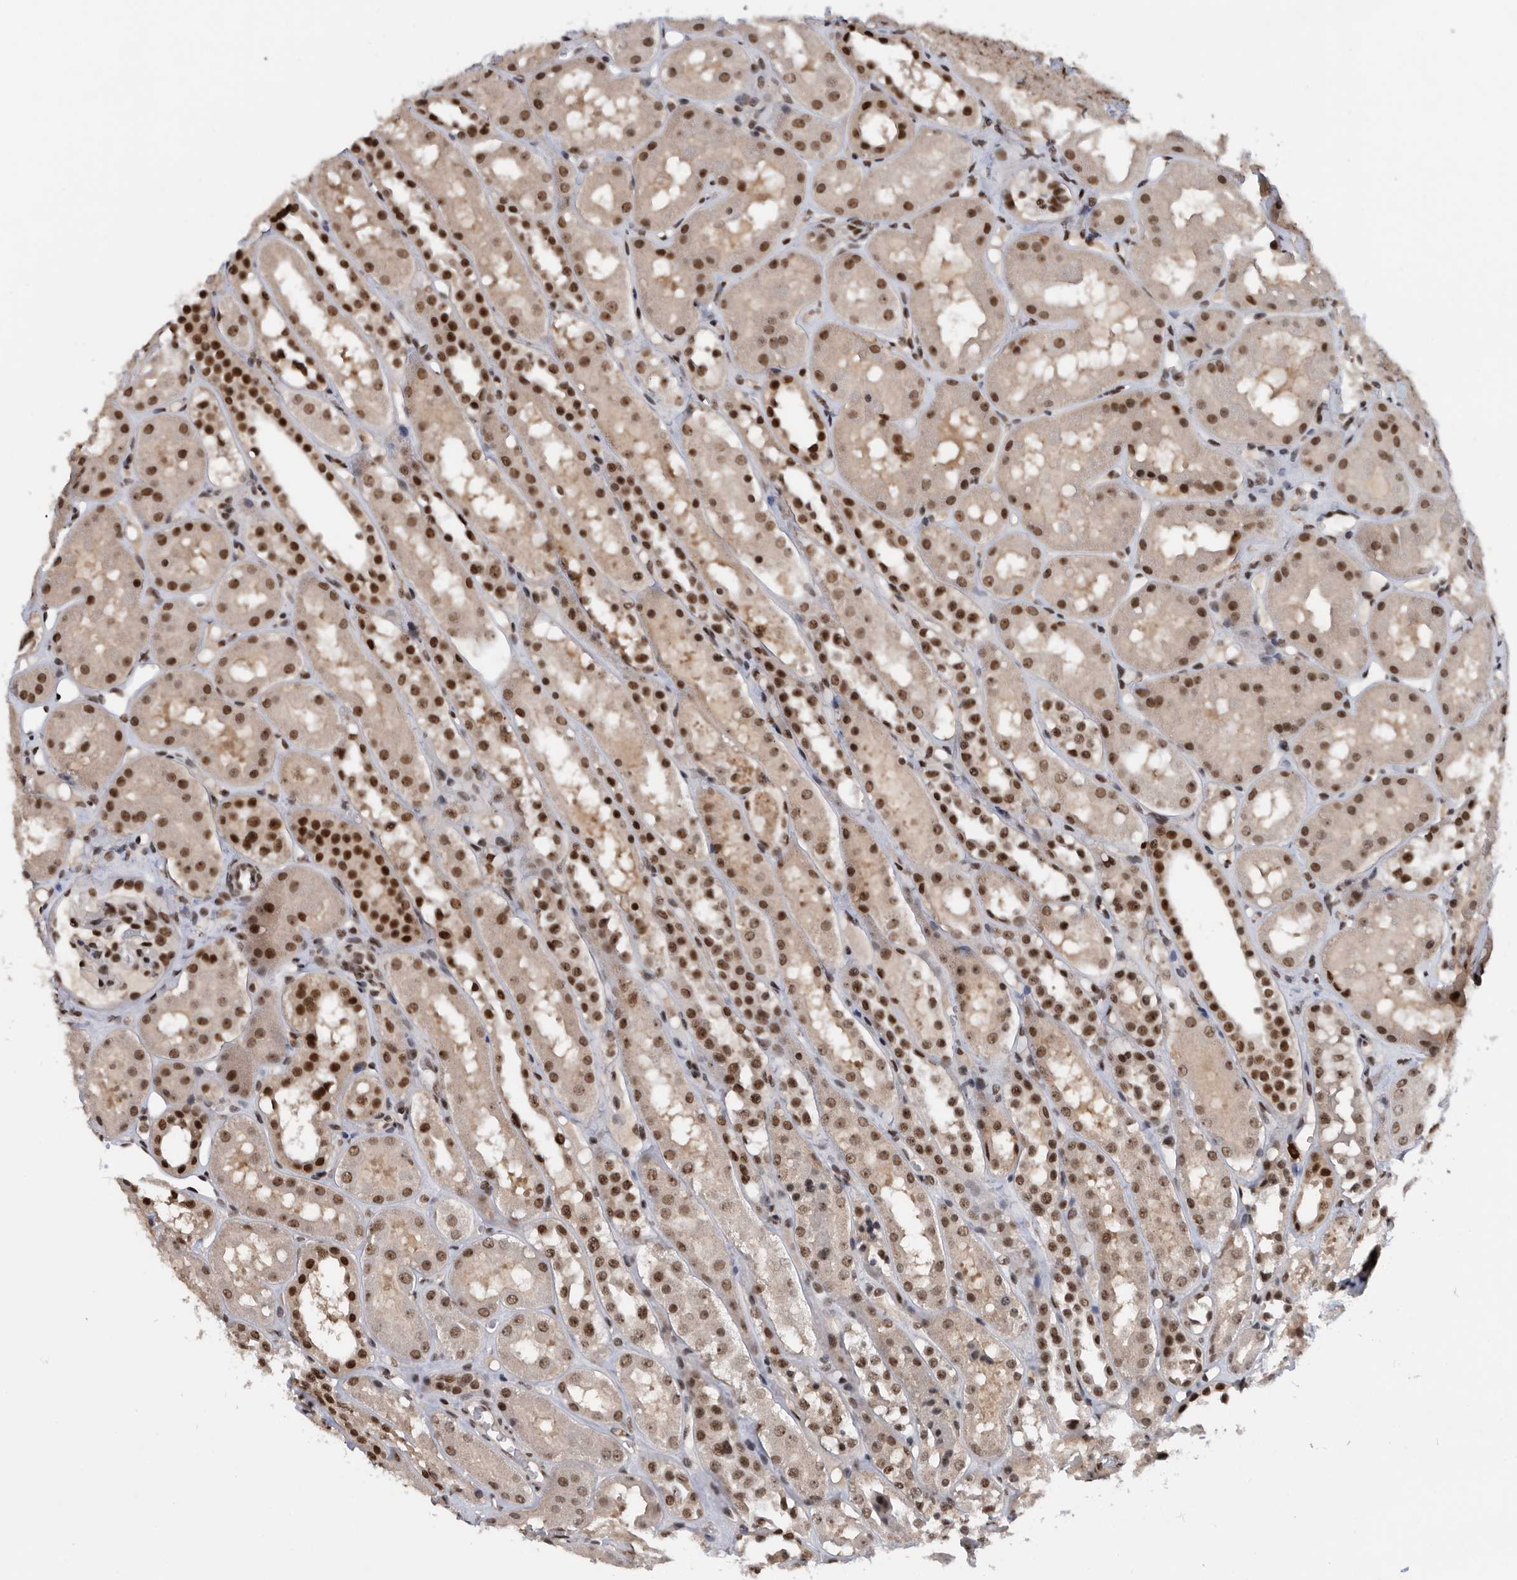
{"staining": {"intensity": "moderate", "quantity": "25%-75%", "location": "nuclear"}, "tissue": "kidney", "cell_type": "Cells in glomeruli", "image_type": "normal", "snomed": [{"axis": "morphology", "description": "Normal tissue, NOS"}, {"axis": "topography", "description": "Kidney"}], "caption": "Kidney stained for a protein displays moderate nuclear positivity in cells in glomeruli. (Stains: DAB in brown, nuclei in blue, Microscopy: brightfield microscopy at high magnification).", "gene": "ZNF260", "patient": {"sex": "male", "age": 16}}